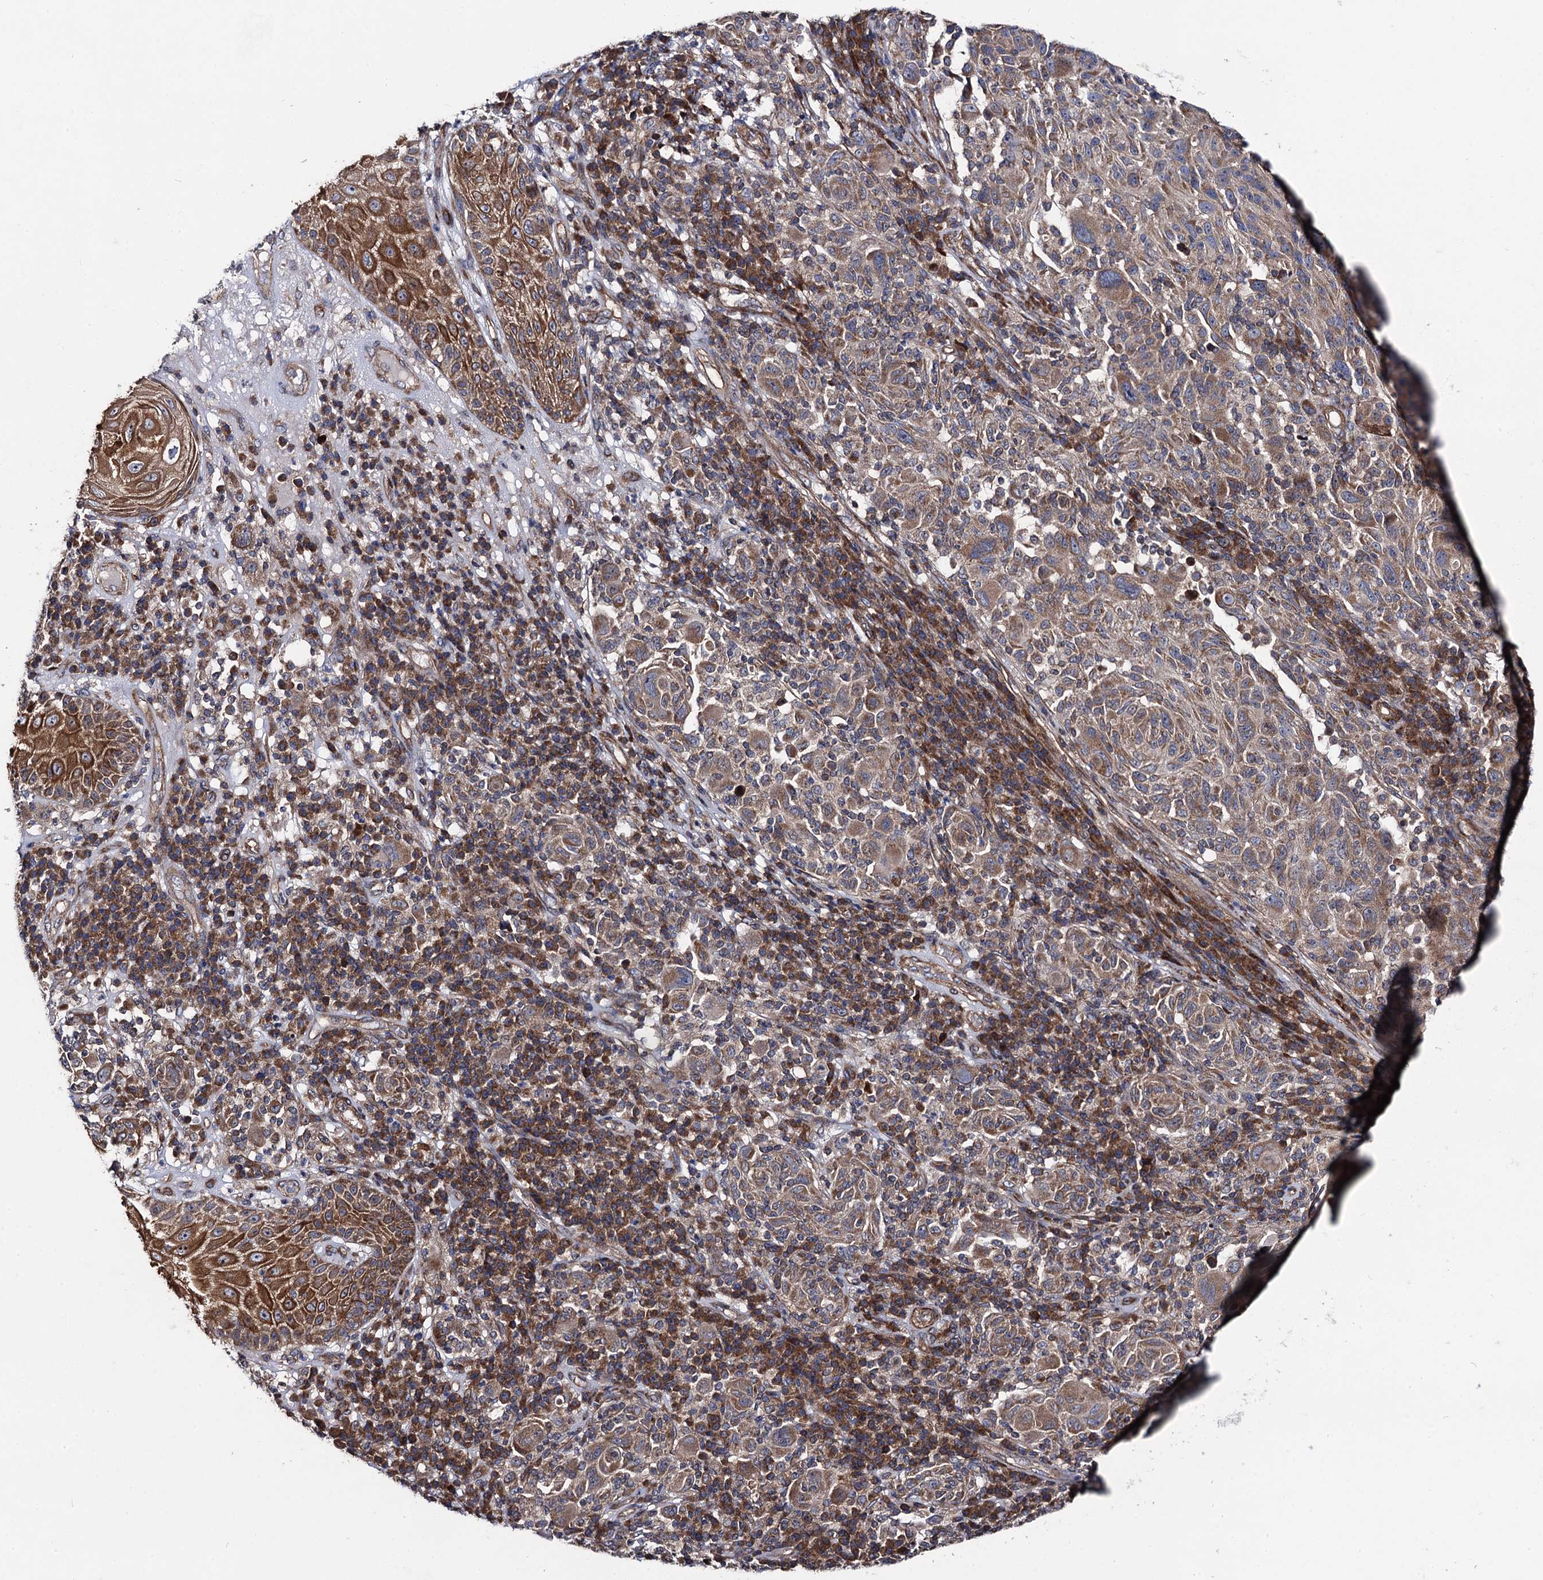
{"staining": {"intensity": "moderate", "quantity": ">75%", "location": "cytoplasmic/membranous"}, "tissue": "melanoma", "cell_type": "Tumor cells", "image_type": "cancer", "snomed": [{"axis": "morphology", "description": "Malignant melanoma, NOS"}, {"axis": "topography", "description": "Skin"}], "caption": "Tumor cells reveal medium levels of moderate cytoplasmic/membranous positivity in about >75% of cells in melanoma.", "gene": "DYDC1", "patient": {"sex": "male", "age": 53}}